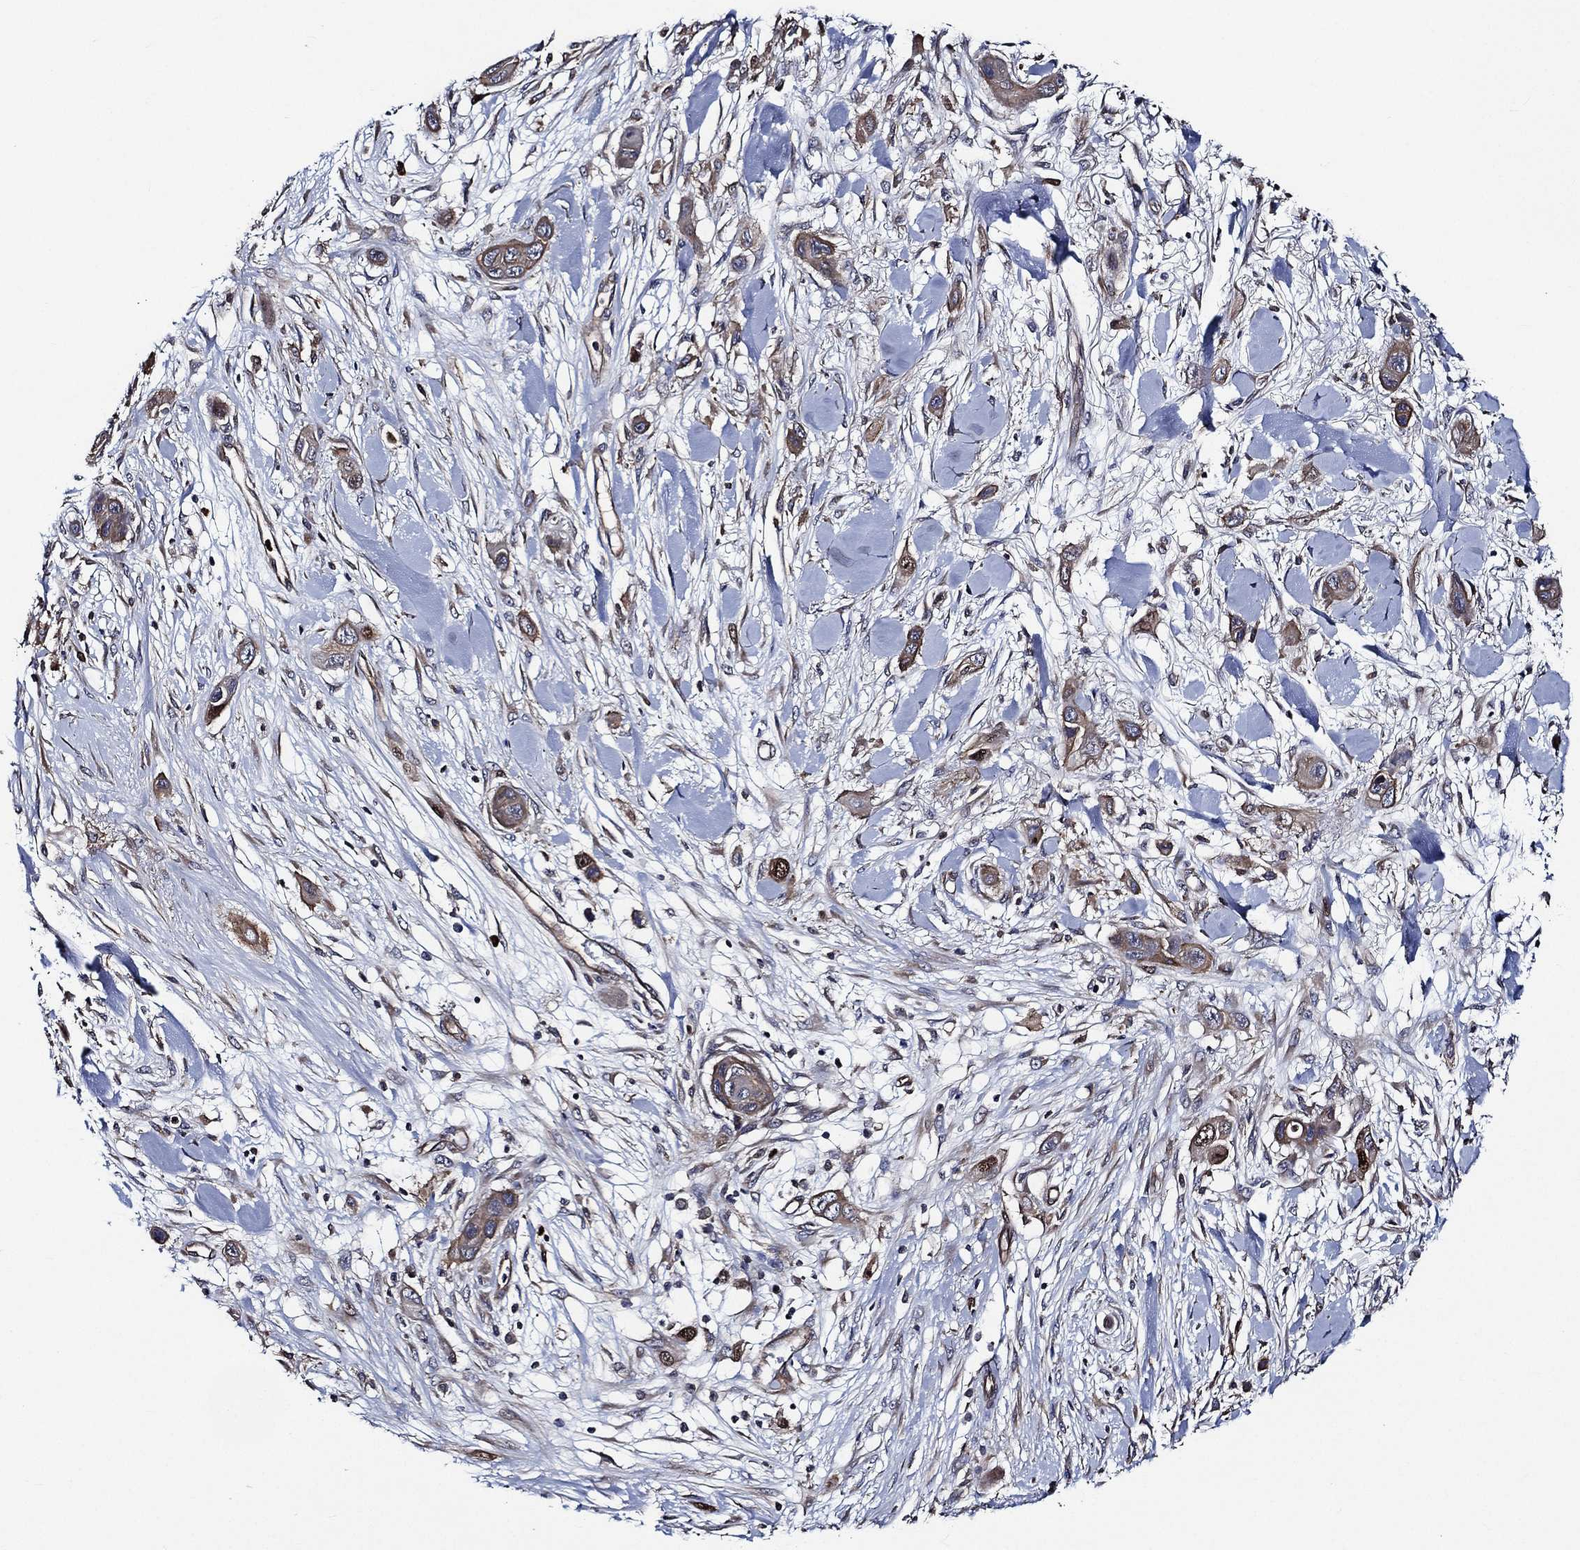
{"staining": {"intensity": "weak", "quantity": "25%-75%", "location": "nuclear"}, "tissue": "skin cancer", "cell_type": "Tumor cells", "image_type": "cancer", "snomed": [{"axis": "morphology", "description": "Squamous cell carcinoma, NOS"}, {"axis": "topography", "description": "Skin"}], "caption": "Skin cancer stained for a protein displays weak nuclear positivity in tumor cells.", "gene": "KIF20B", "patient": {"sex": "male", "age": 79}}